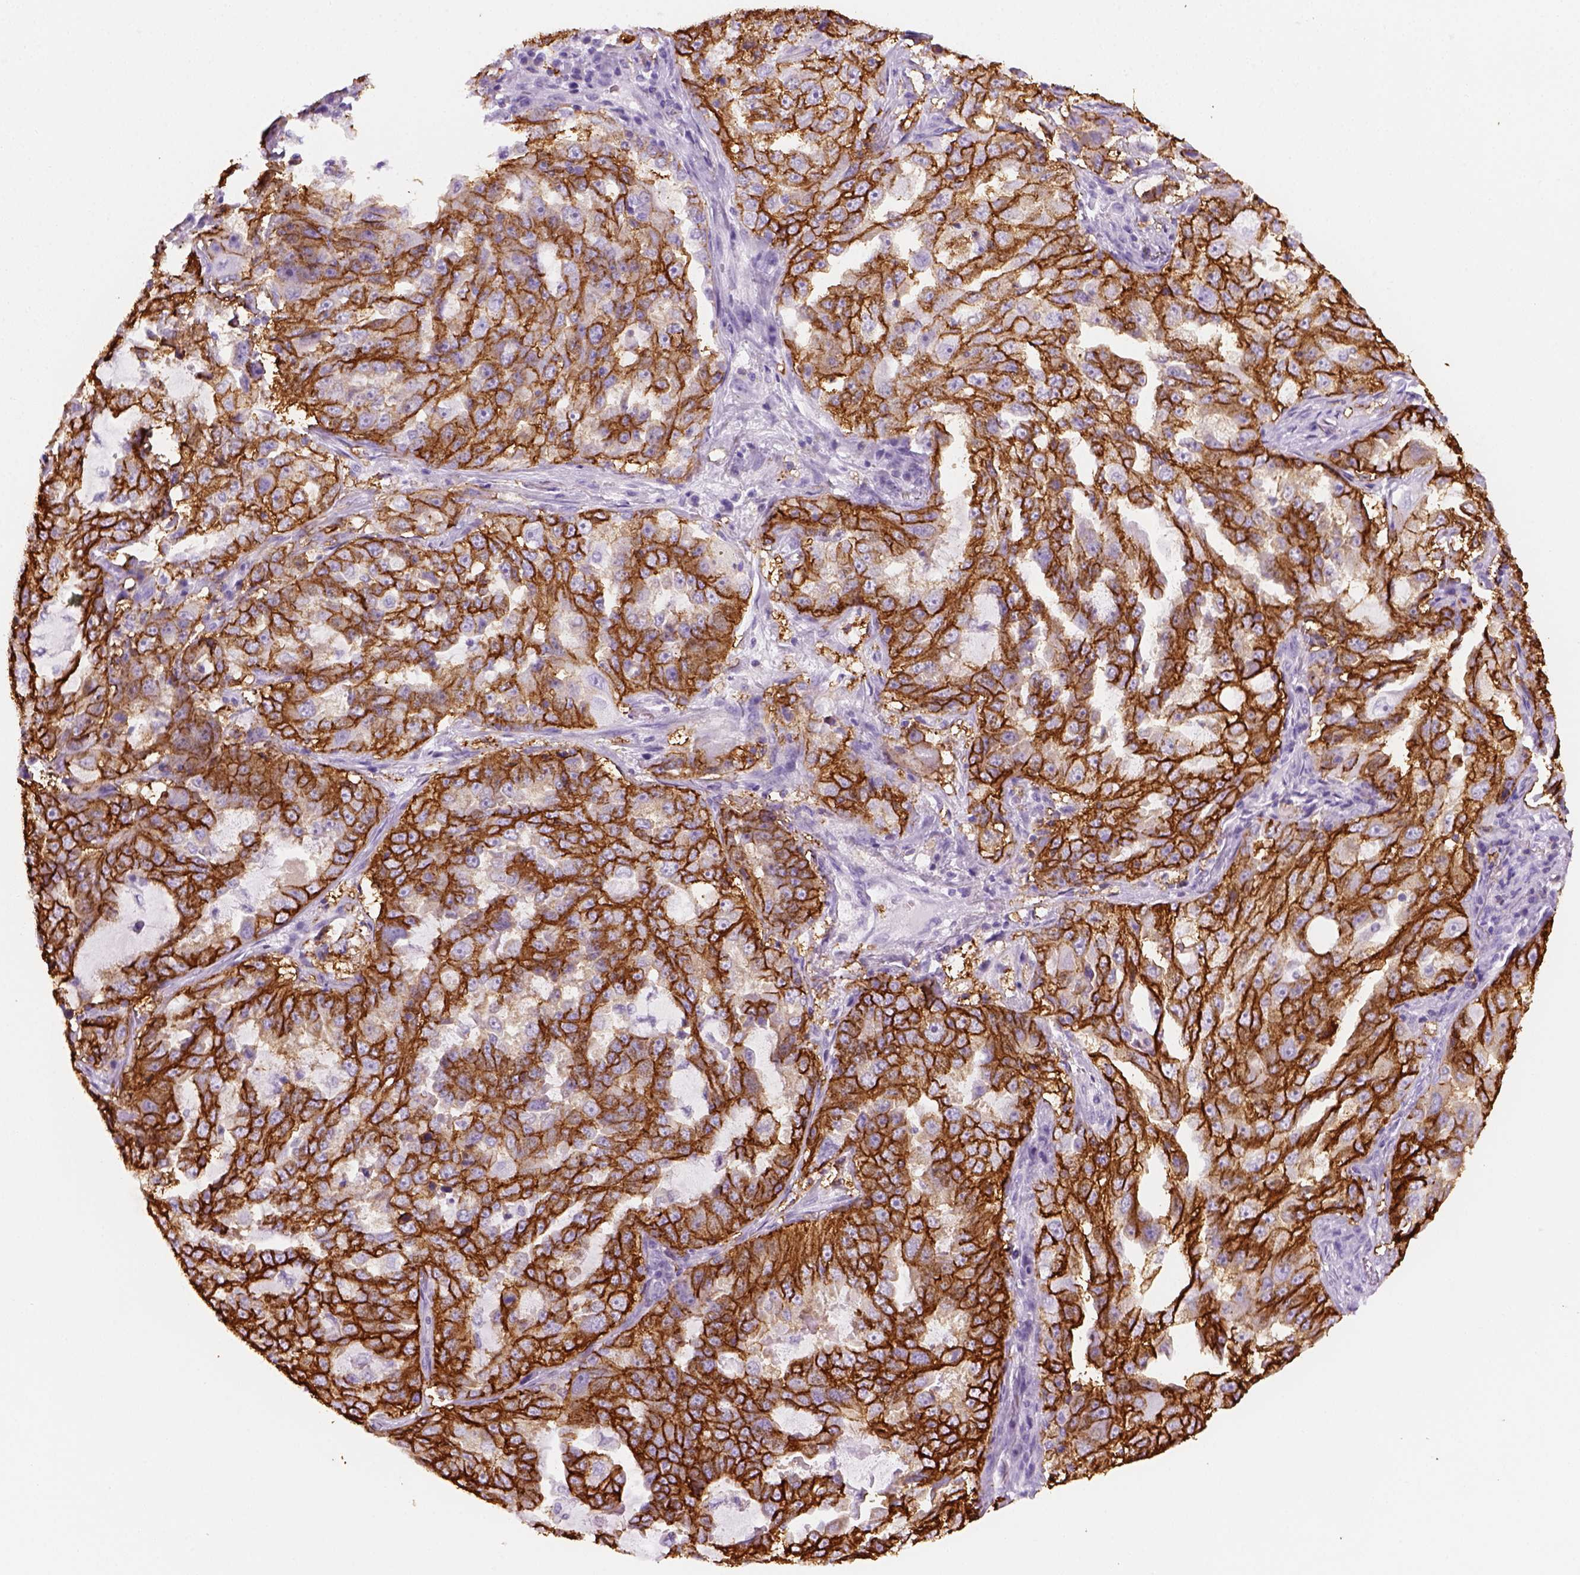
{"staining": {"intensity": "strong", "quantity": ">75%", "location": "cytoplasmic/membranous"}, "tissue": "lung cancer", "cell_type": "Tumor cells", "image_type": "cancer", "snomed": [{"axis": "morphology", "description": "Adenocarcinoma, NOS"}, {"axis": "topography", "description": "Lung"}], "caption": "The image displays staining of lung cancer (adenocarcinoma), revealing strong cytoplasmic/membranous protein positivity (brown color) within tumor cells.", "gene": "AQP3", "patient": {"sex": "female", "age": 61}}